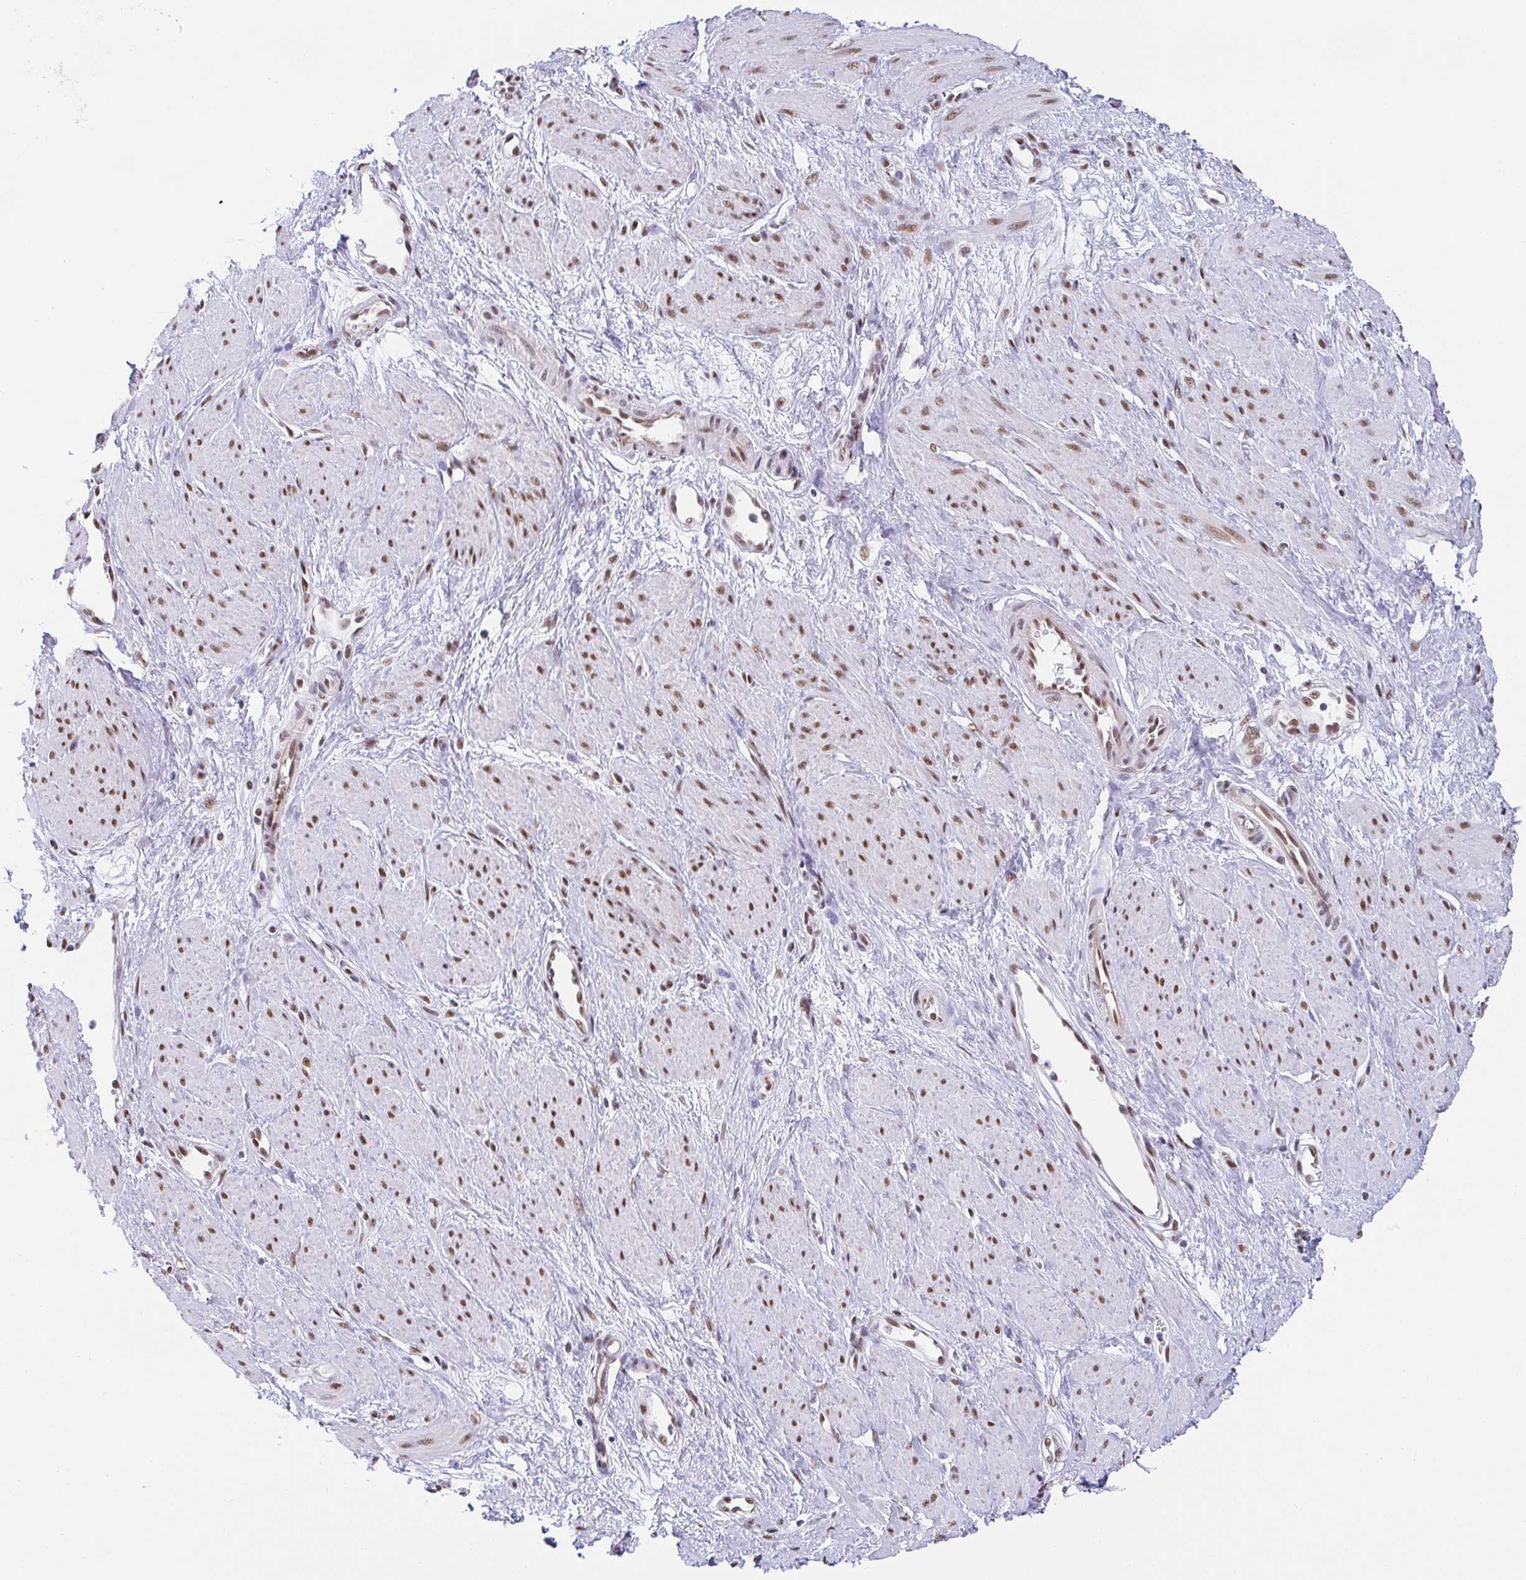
{"staining": {"intensity": "moderate", "quantity": ">75%", "location": "nuclear"}, "tissue": "smooth muscle", "cell_type": "Smooth muscle cells", "image_type": "normal", "snomed": [{"axis": "morphology", "description": "Normal tissue, NOS"}, {"axis": "topography", "description": "Smooth muscle"}, {"axis": "topography", "description": "Uterus"}], "caption": "Moderate nuclear expression is seen in approximately >75% of smooth muscle cells in benign smooth muscle.", "gene": "SLC7A10", "patient": {"sex": "female", "age": 39}}